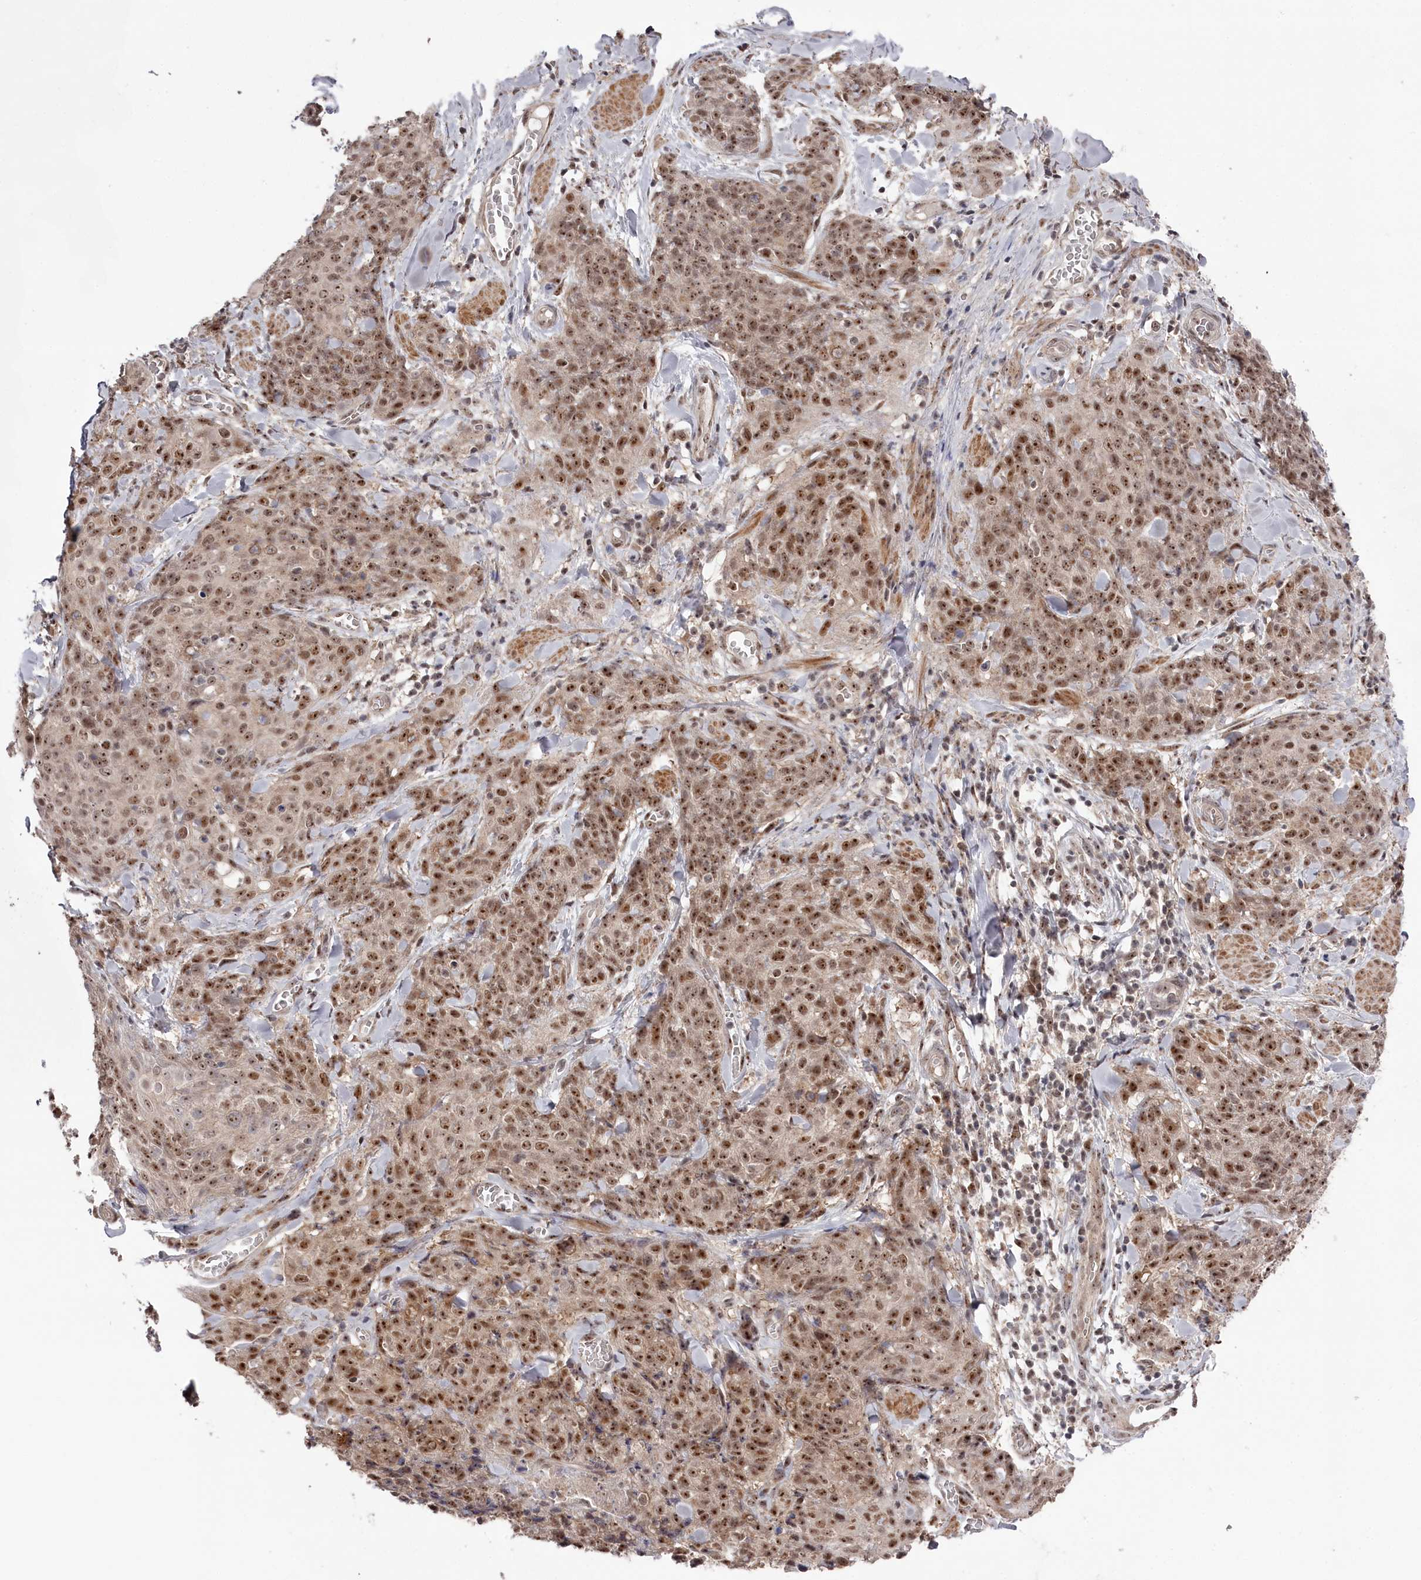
{"staining": {"intensity": "moderate", "quantity": ">75%", "location": "nuclear"}, "tissue": "skin cancer", "cell_type": "Tumor cells", "image_type": "cancer", "snomed": [{"axis": "morphology", "description": "Squamous cell carcinoma, NOS"}, {"axis": "topography", "description": "Skin"}, {"axis": "topography", "description": "Vulva"}], "caption": "Skin squamous cell carcinoma stained with a protein marker reveals moderate staining in tumor cells.", "gene": "EXOSC1", "patient": {"sex": "female", "age": 85}}